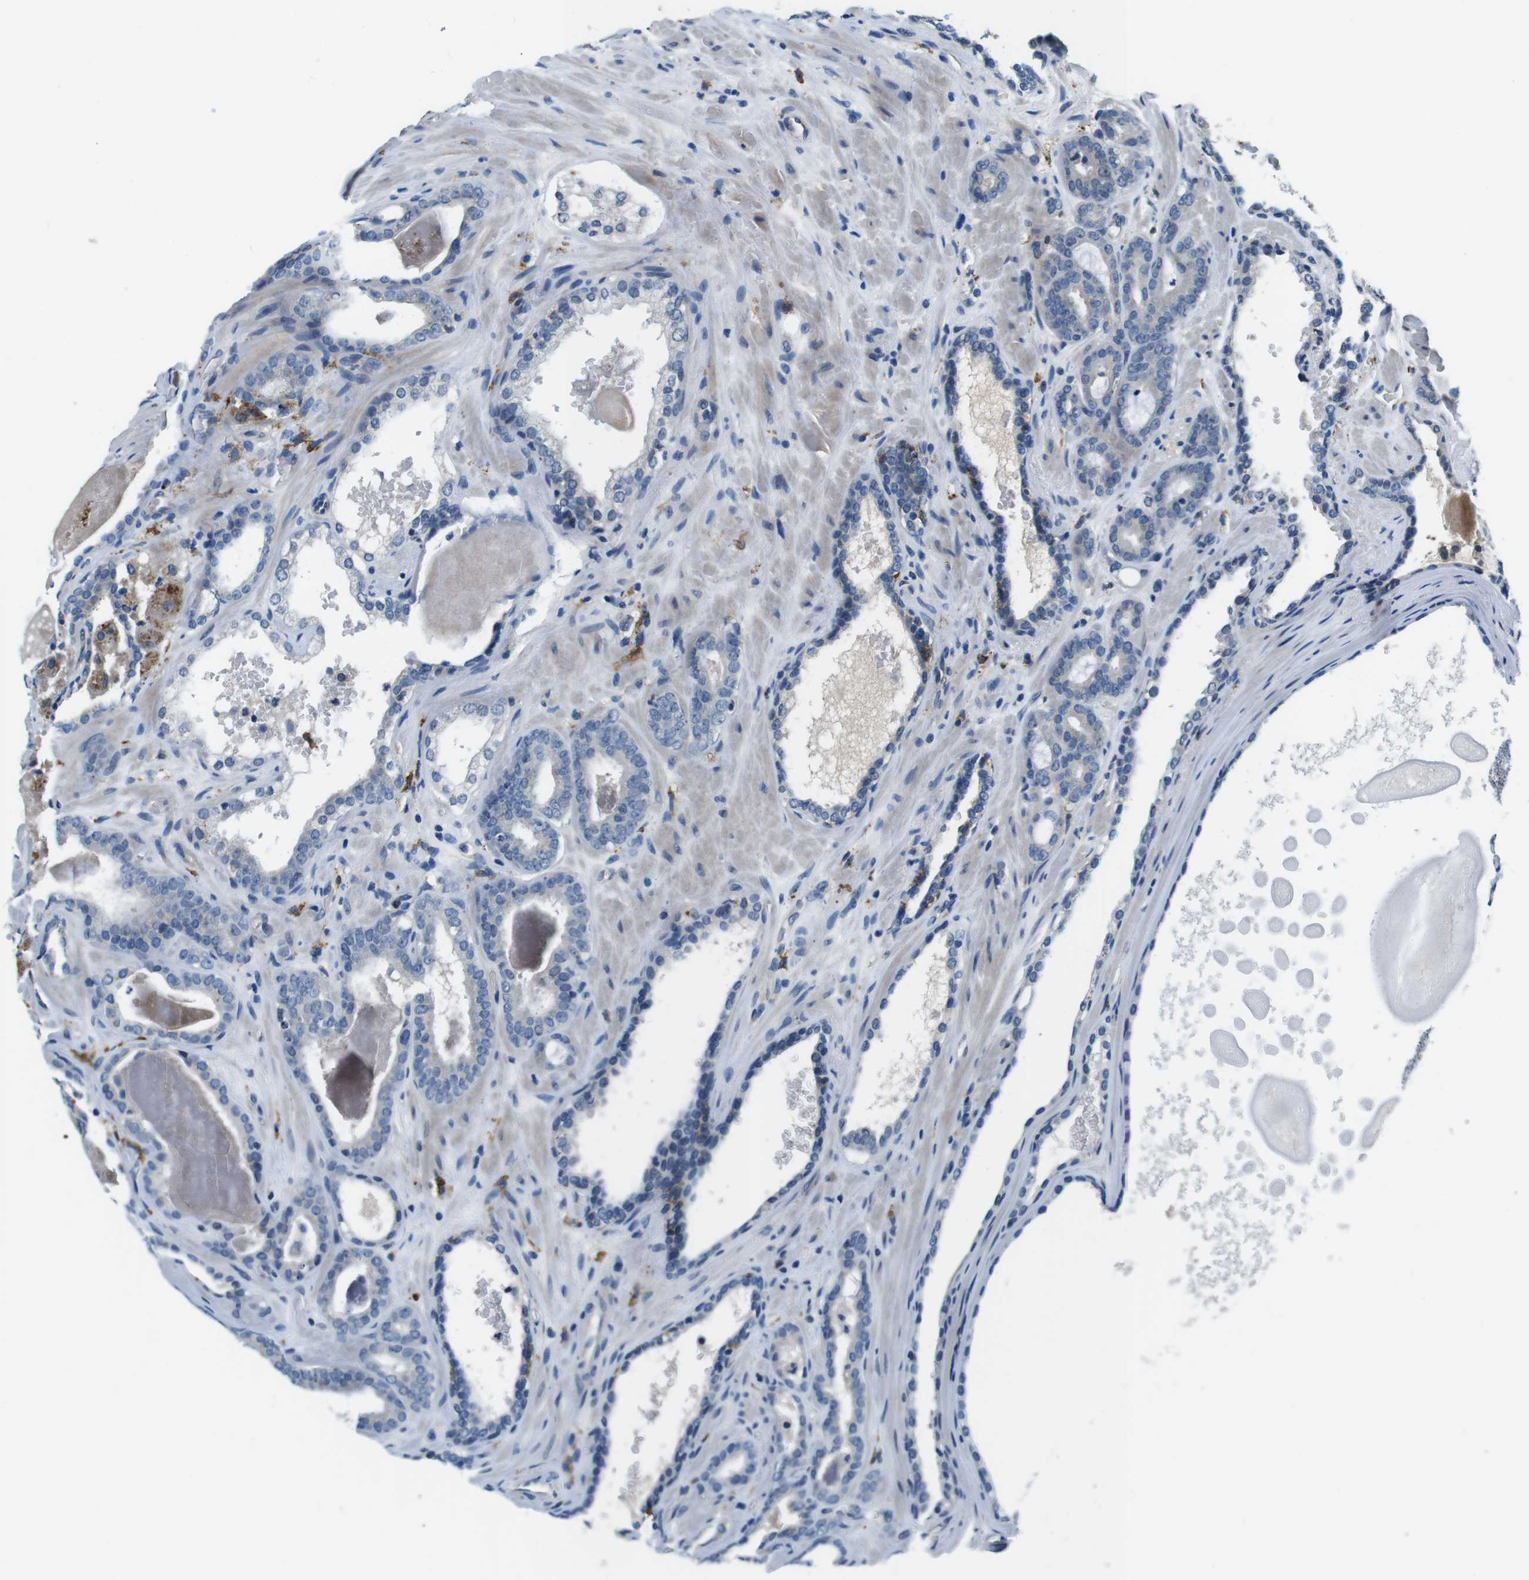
{"staining": {"intensity": "negative", "quantity": "none", "location": "none"}, "tissue": "prostate cancer", "cell_type": "Tumor cells", "image_type": "cancer", "snomed": [{"axis": "morphology", "description": "Adenocarcinoma, High grade"}, {"axis": "topography", "description": "Prostate"}], "caption": "This is an immunohistochemistry image of prostate cancer (adenocarcinoma (high-grade)). There is no positivity in tumor cells.", "gene": "CD163L1", "patient": {"sex": "male", "age": 60}}